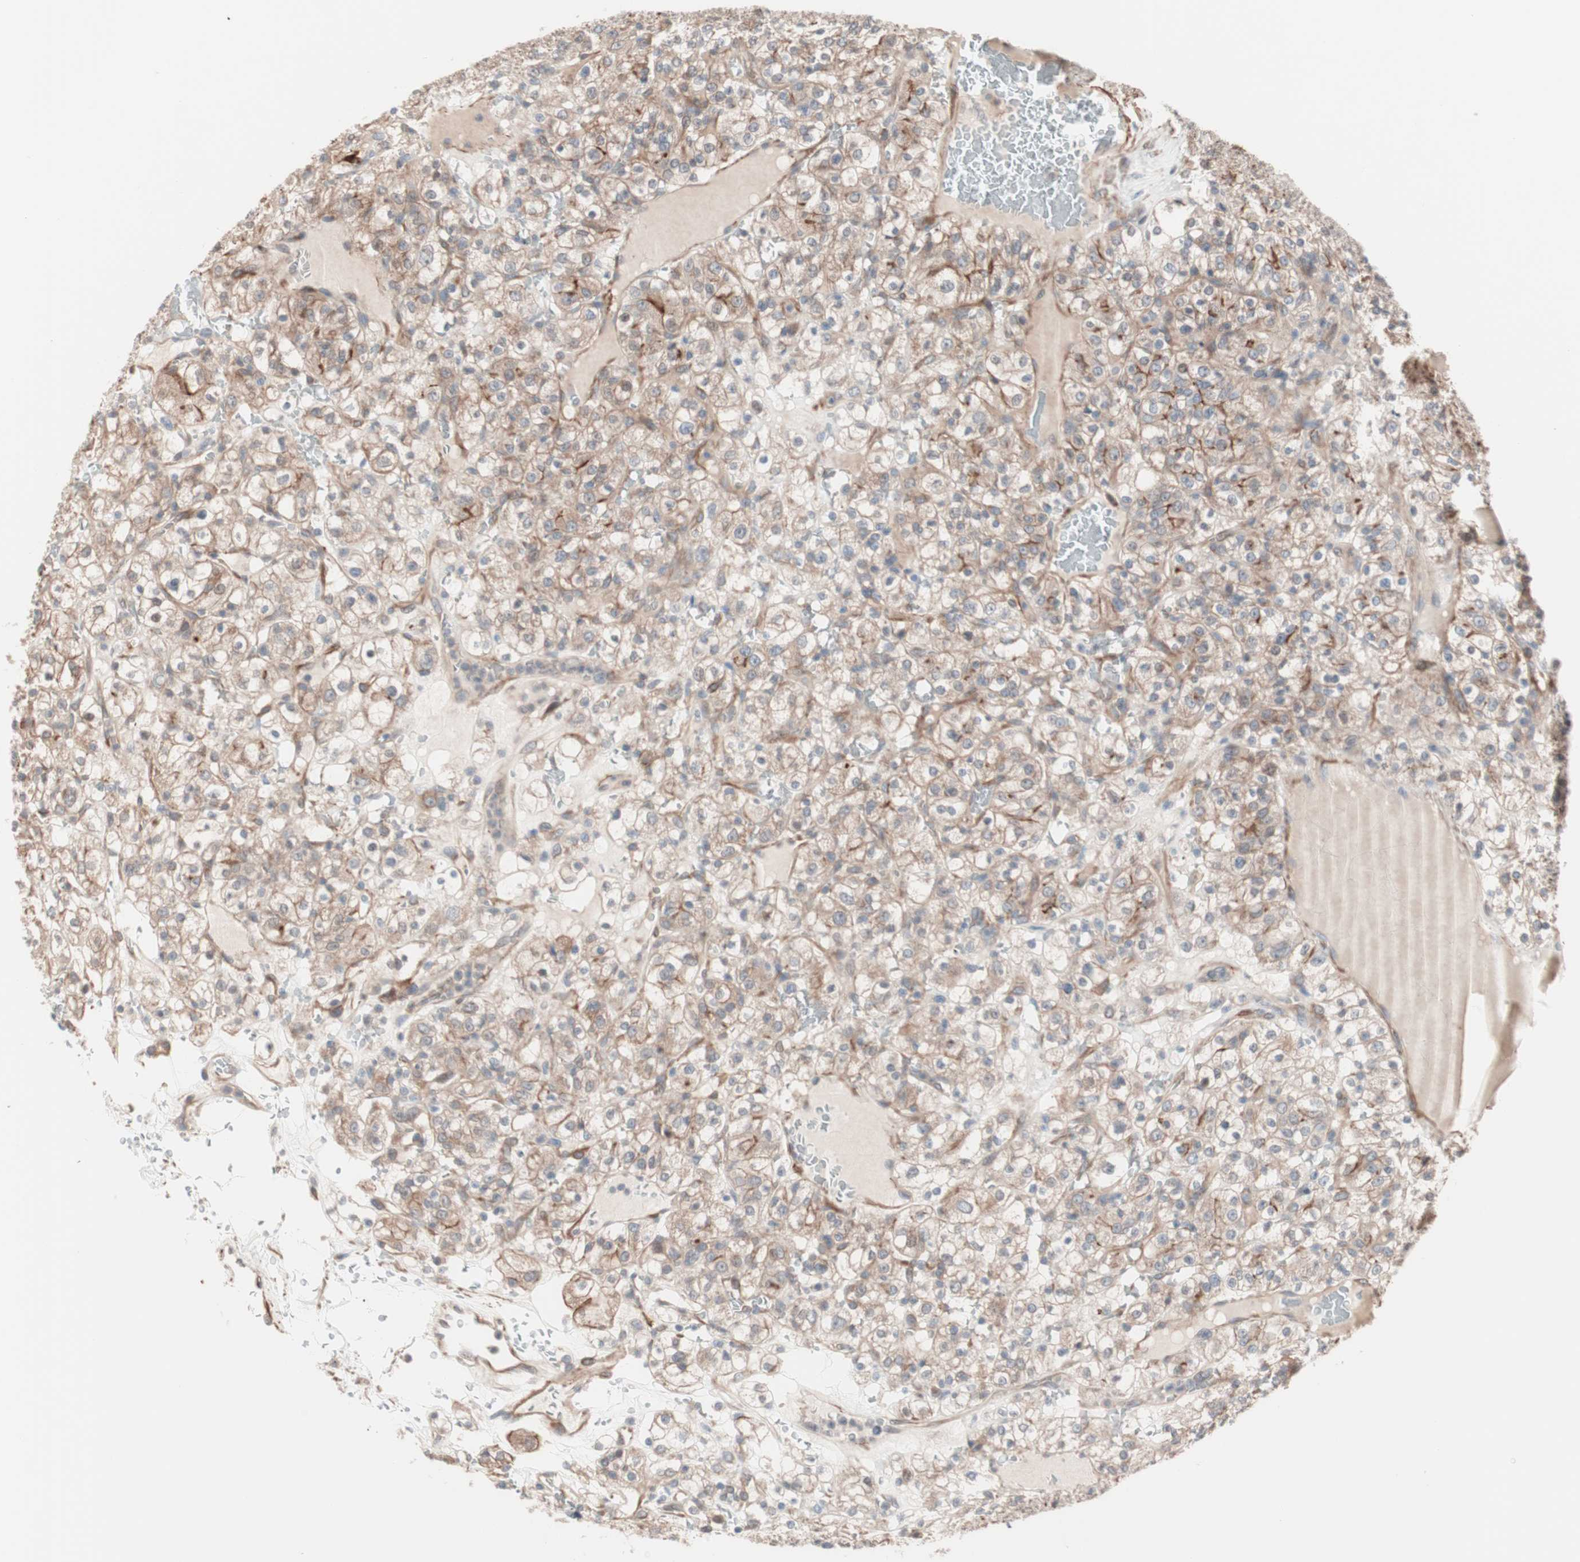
{"staining": {"intensity": "moderate", "quantity": ">75%", "location": "cytoplasmic/membranous"}, "tissue": "renal cancer", "cell_type": "Tumor cells", "image_type": "cancer", "snomed": [{"axis": "morphology", "description": "Normal tissue, NOS"}, {"axis": "morphology", "description": "Adenocarcinoma, NOS"}, {"axis": "topography", "description": "Kidney"}], "caption": "Immunohistochemistry (IHC) histopathology image of neoplastic tissue: human renal cancer (adenocarcinoma) stained using immunohistochemistry (IHC) shows medium levels of moderate protein expression localized specifically in the cytoplasmic/membranous of tumor cells, appearing as a cytoplasmic/membranous brown color.", "gene": "ALG5", "patient": {"sex": "female", "age": 72}}